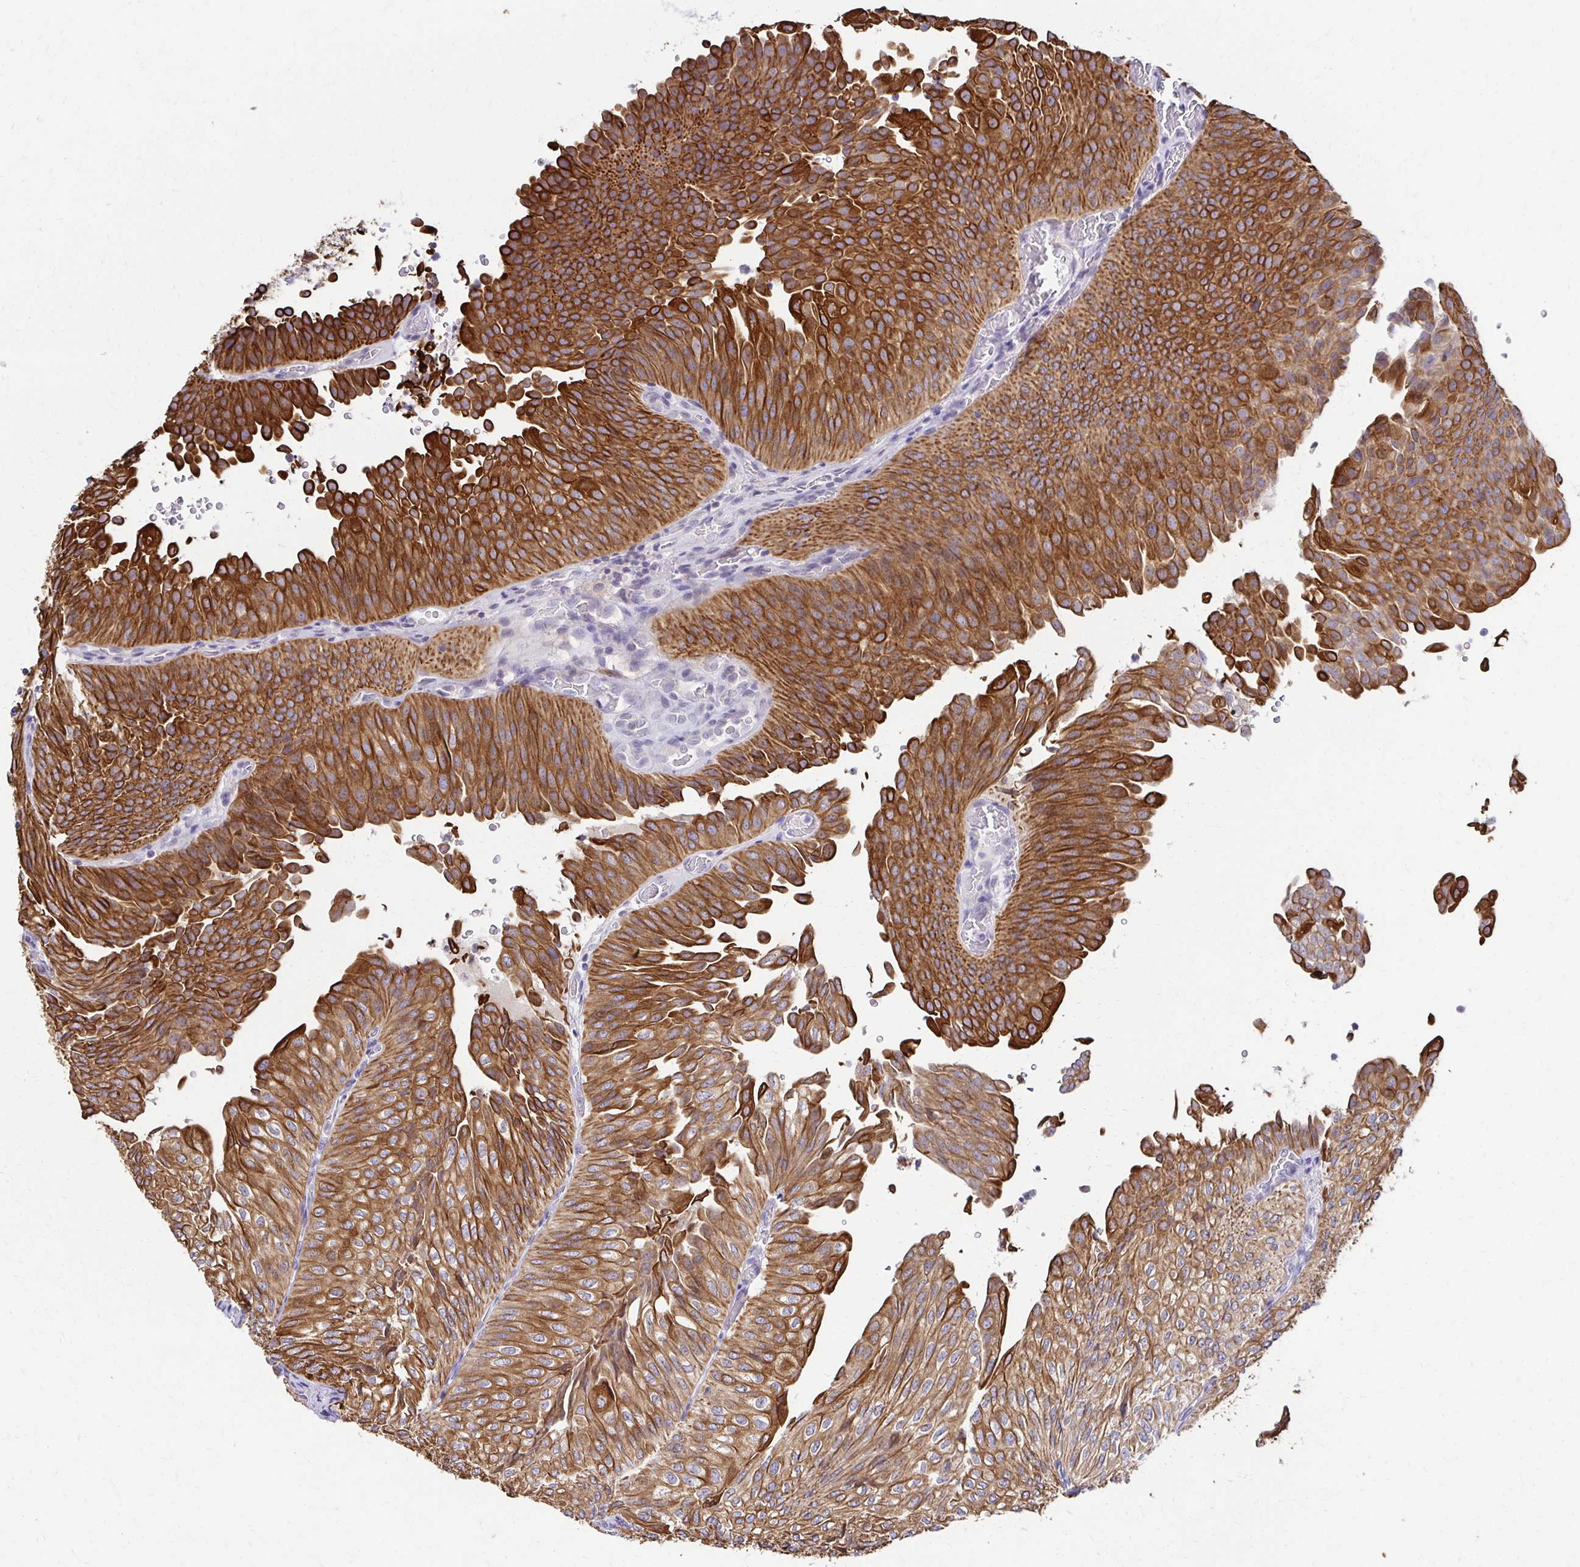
{"staining": {"intensity": "strong", "quantity": ">75%", "location": "cytoplasmic/membranous"}, "tissue": "urothelial cancer", "cell_type": "Tumor cells", "image_type": "cancer", "snomed": [{"axis": "morphology", "description": "Urothelial carcinoma, NOS"}, {"axis": "topography", "description": "Urinary bladder"}], "caption": "About >75% of tumor cells in transitional cell carcinoma demonstrate strong cytoplasmic/membranous protein expression as visualized by brown immunohistochemical staining.", "gene": "C1QTNF2", "patient": {"sex": "male", "age": 62}}